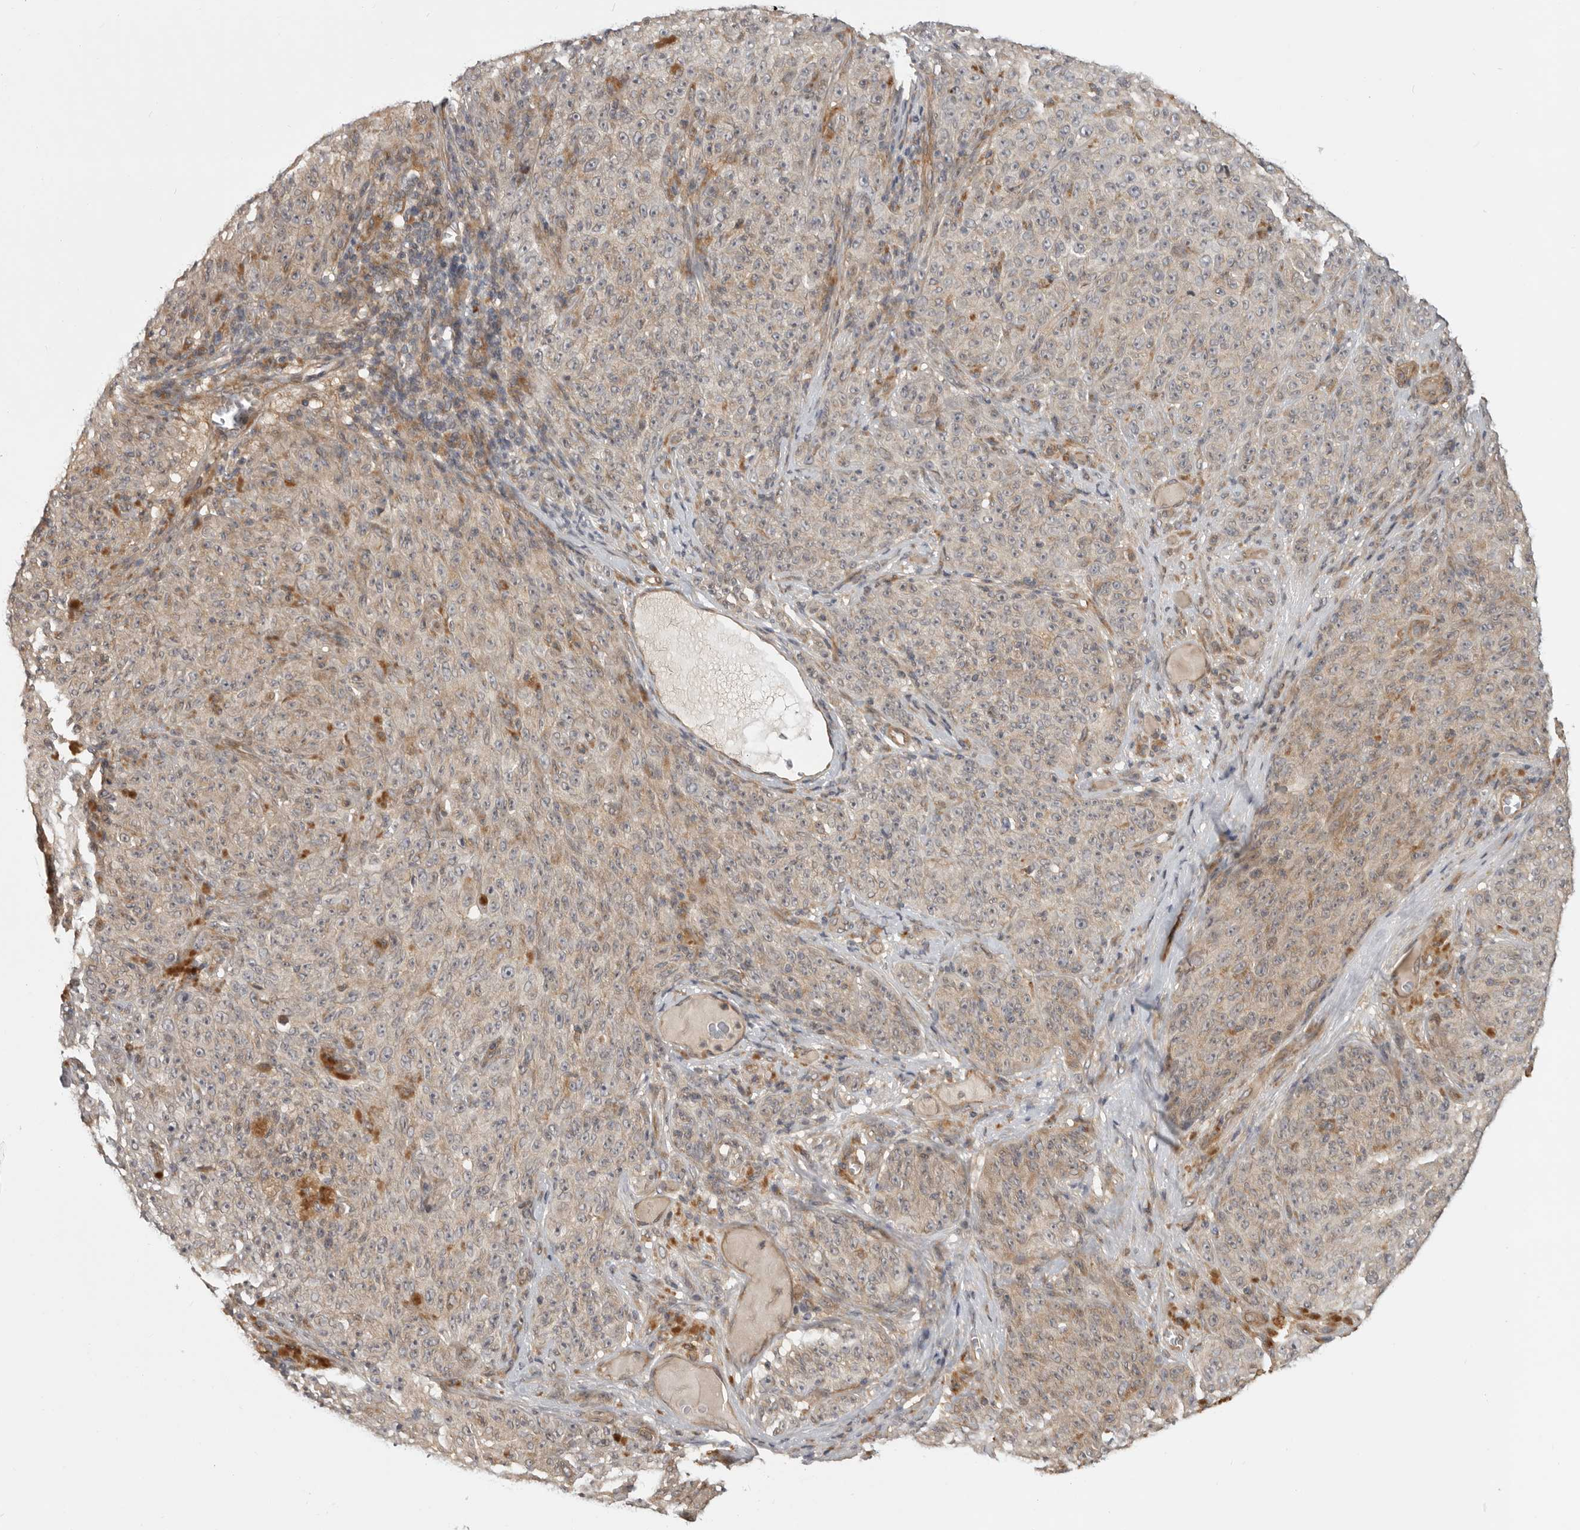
{"staining": {"intensity": "negative", "quantity": "none", "location": "none"}, "tissue": "melanoma", "cell_type": "Tumor cells", "image_type": "cancer", "snomed": [{"axis": "morphology", "description": "Malignant melanoma, NOS"}, {"axis": "topography", "description": "Skin"}], "caption": "DAB immunohistochemical staining of human melanoma reveals no significant staining in tumor cells. (Stains: DAB (3,3'-diaminobenzidine) immunohistochemistry with hematoxylin counter stain, Microscopy: brightfield microscopy at high magnification).", "gene": "CUEDC1", "patient": {"sex": "female", "age": 82}}